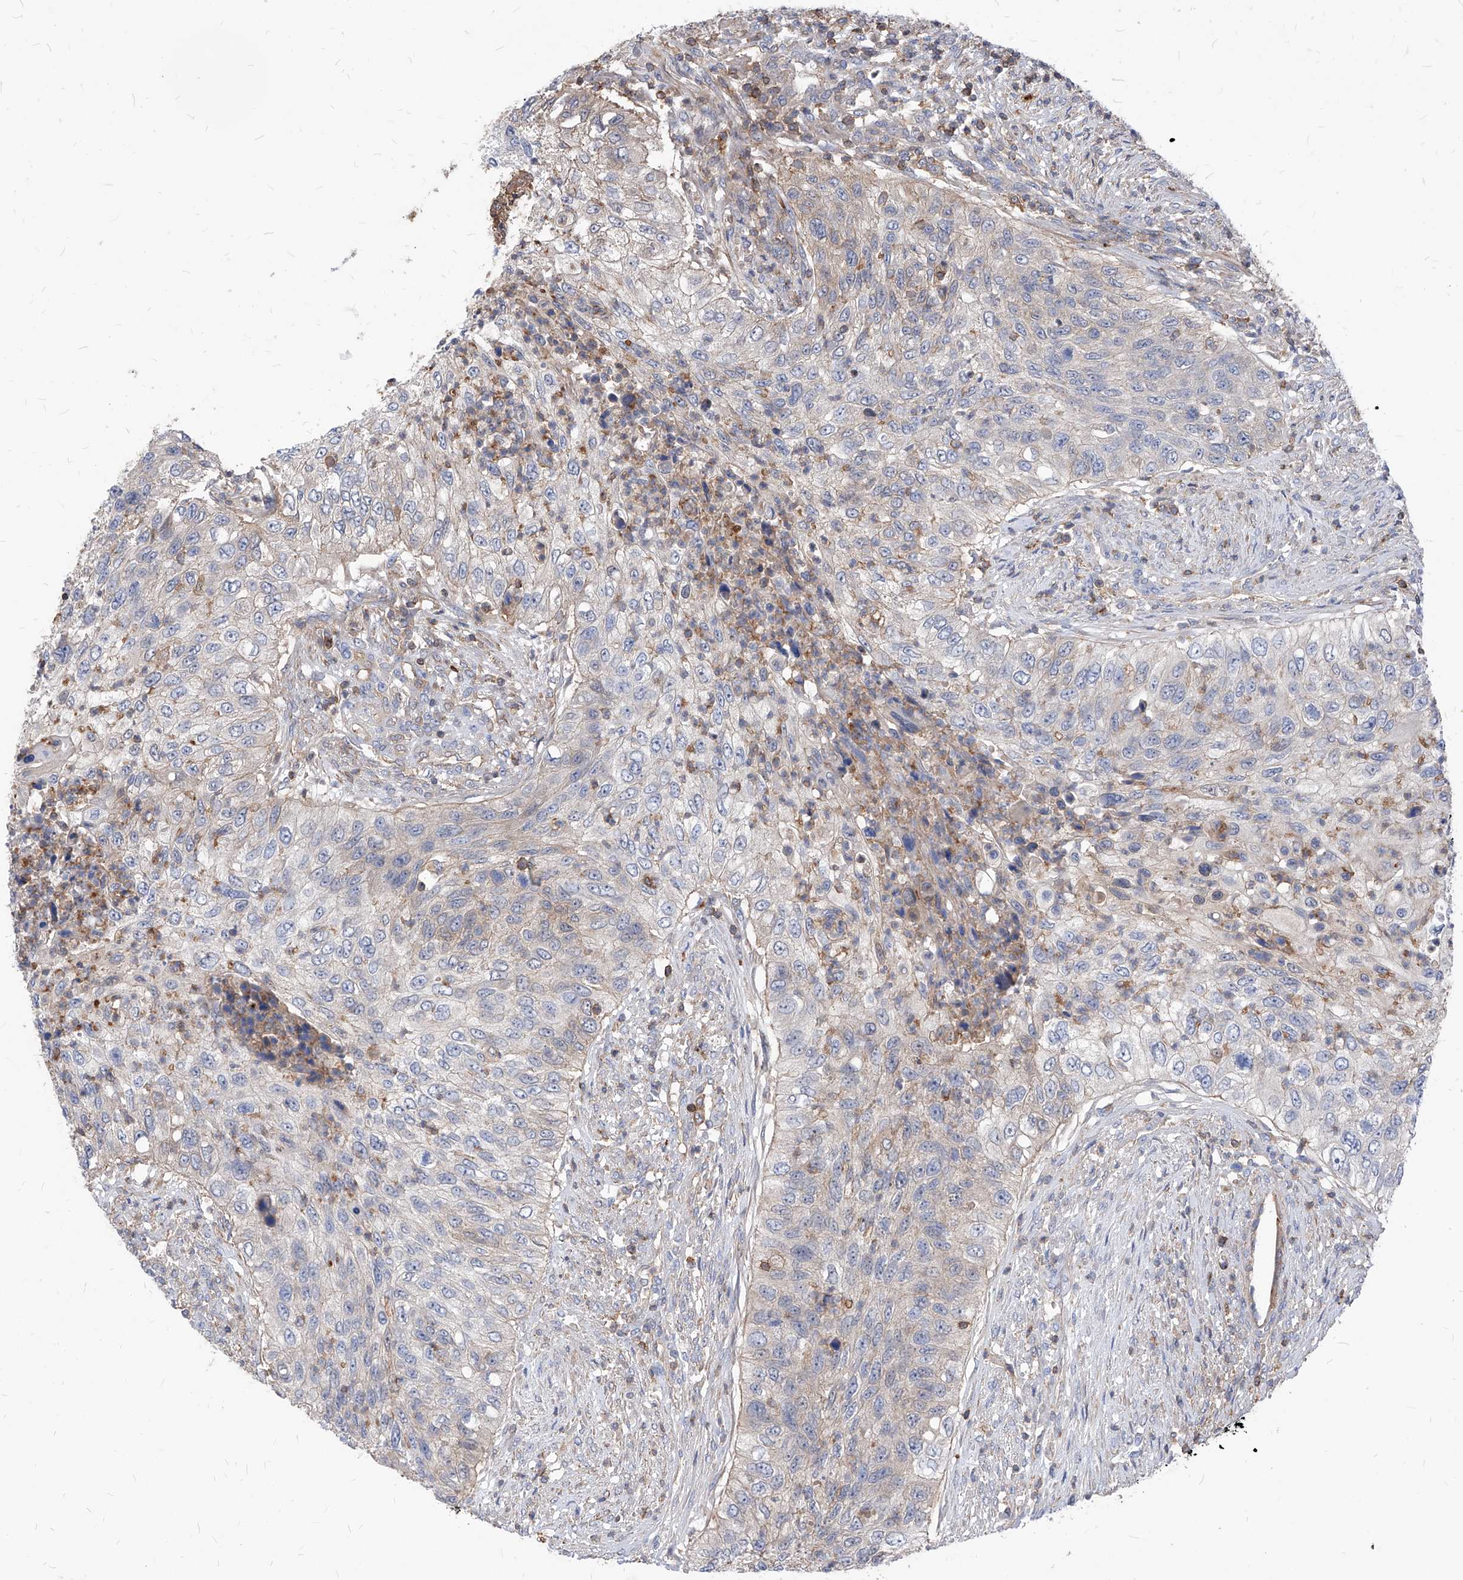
{"staining": {"intensity": "weak", "quantity": "<25%", "location": "cytoplasmic/membranous"}, "tissue": "urothelial cancer", "cell_type": "Tumor cells", "image_type": "cancer", "snomed": [{"axis": "morphology", "description": "Urothelial carcinoma, High grade"}, {"axis": "topography", "description": "Urinary bladder"}], "caption": "The IHC image has no significant positivity in tumor cells of urothelial cancer tissue. (Brightfield microscopy of DAB (3,3'-diaminobenzidine) immunohistochemistry (IHC) at high magnification).", "gene": "ABRACL", "patient": {"sex": "female", "age": 60}}